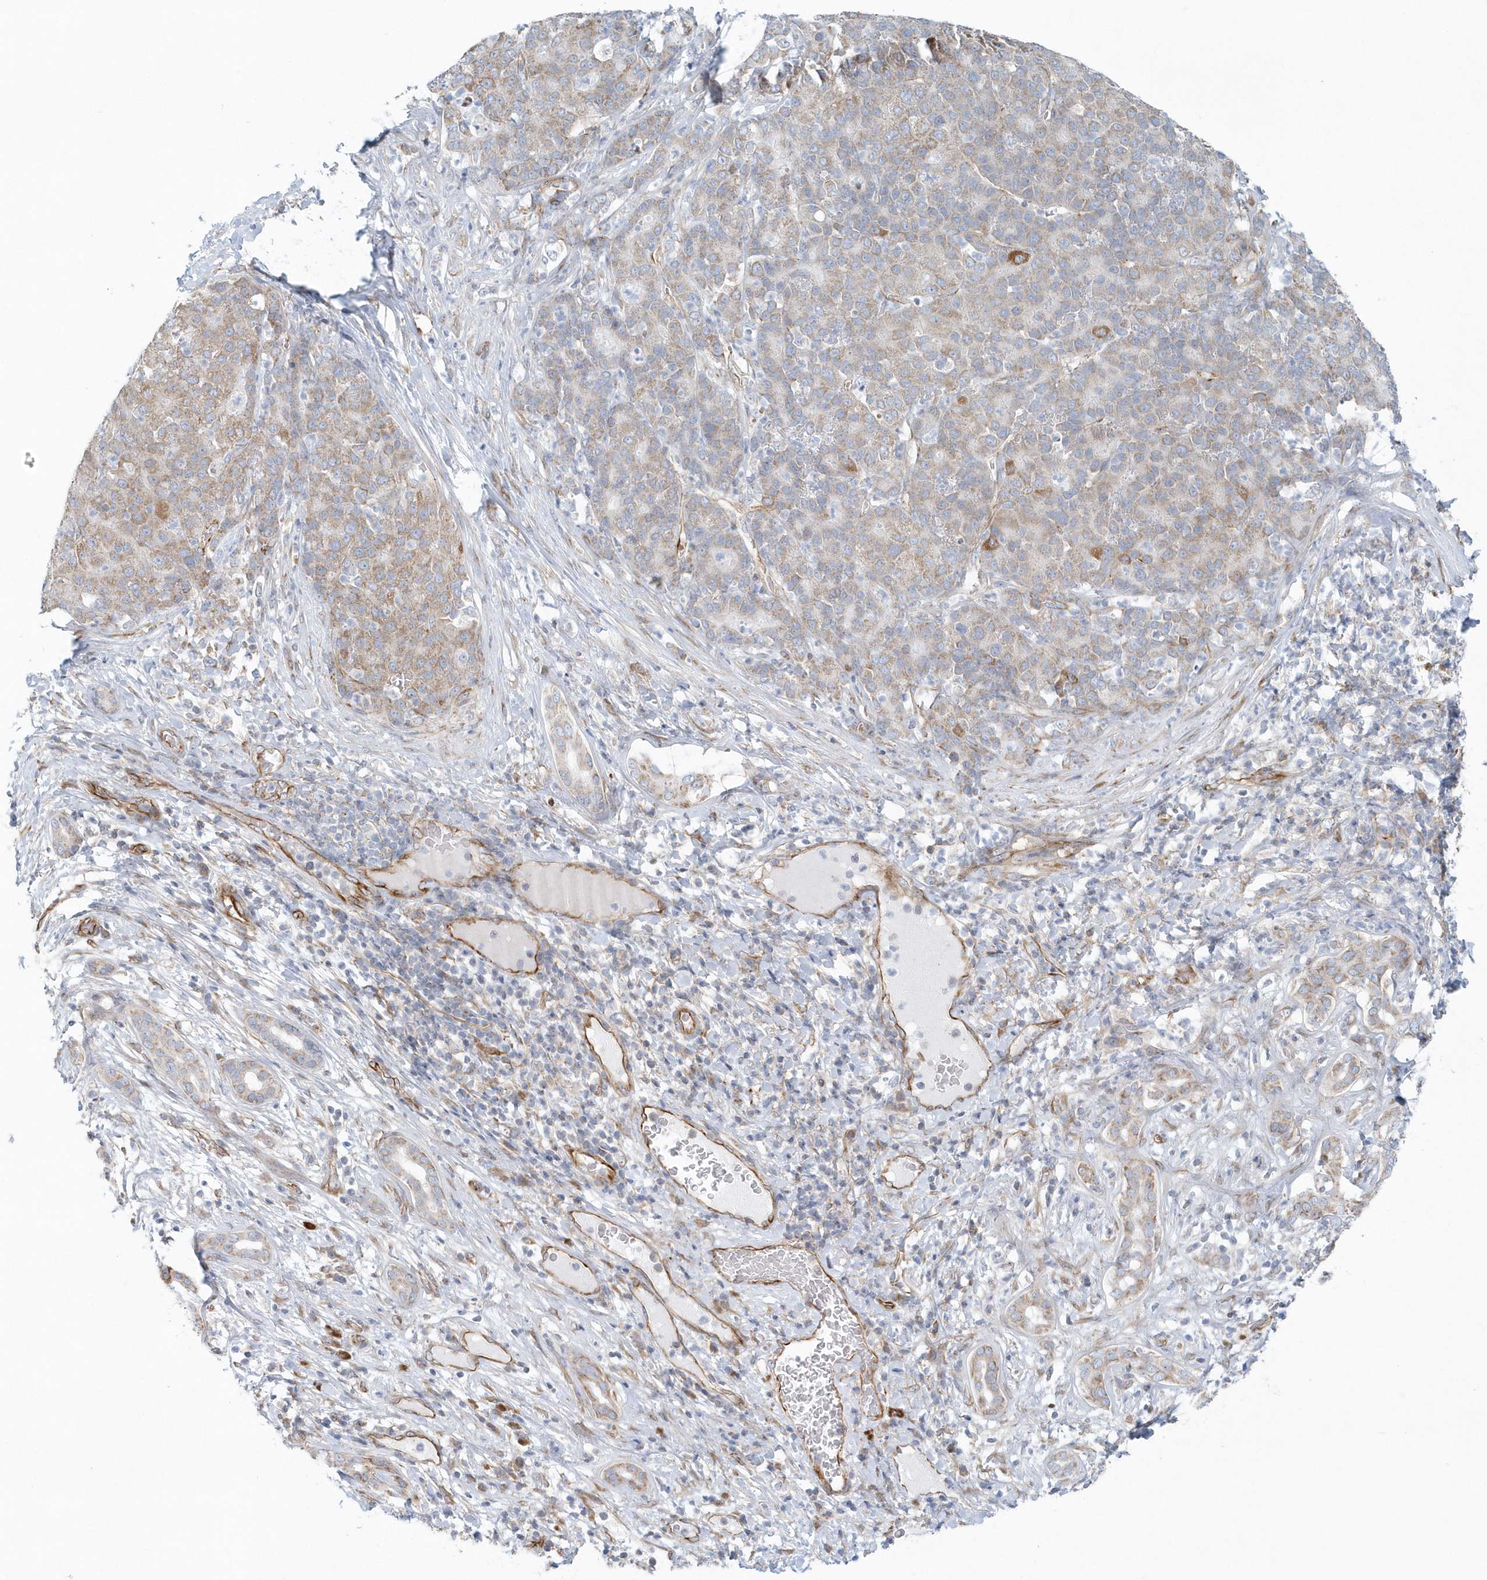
{"staining": {"intensity": "weak", "quantity": "<25%", "location": "cytoplasmic/membranous"}, "tissue": "liver cancer", "cell_type": "Tumor cells", "image_type": "cancer", "snomed": [{"axis": "morphology", "description": "Carcinoma, Hepatocellular, NOS"}, {"axis": "topography", "description": "Liver"}], "caption": "There is no significant expression in tumor cells of liver cancer. (Stains: DAB (3,3'-diaminobenzidine) IHC with hematoxylin counter stain, Microscopy: brightfield microscopy at high magnification).", "gene": "GPR152", "patient": {"sex": "male", "age": 65}}